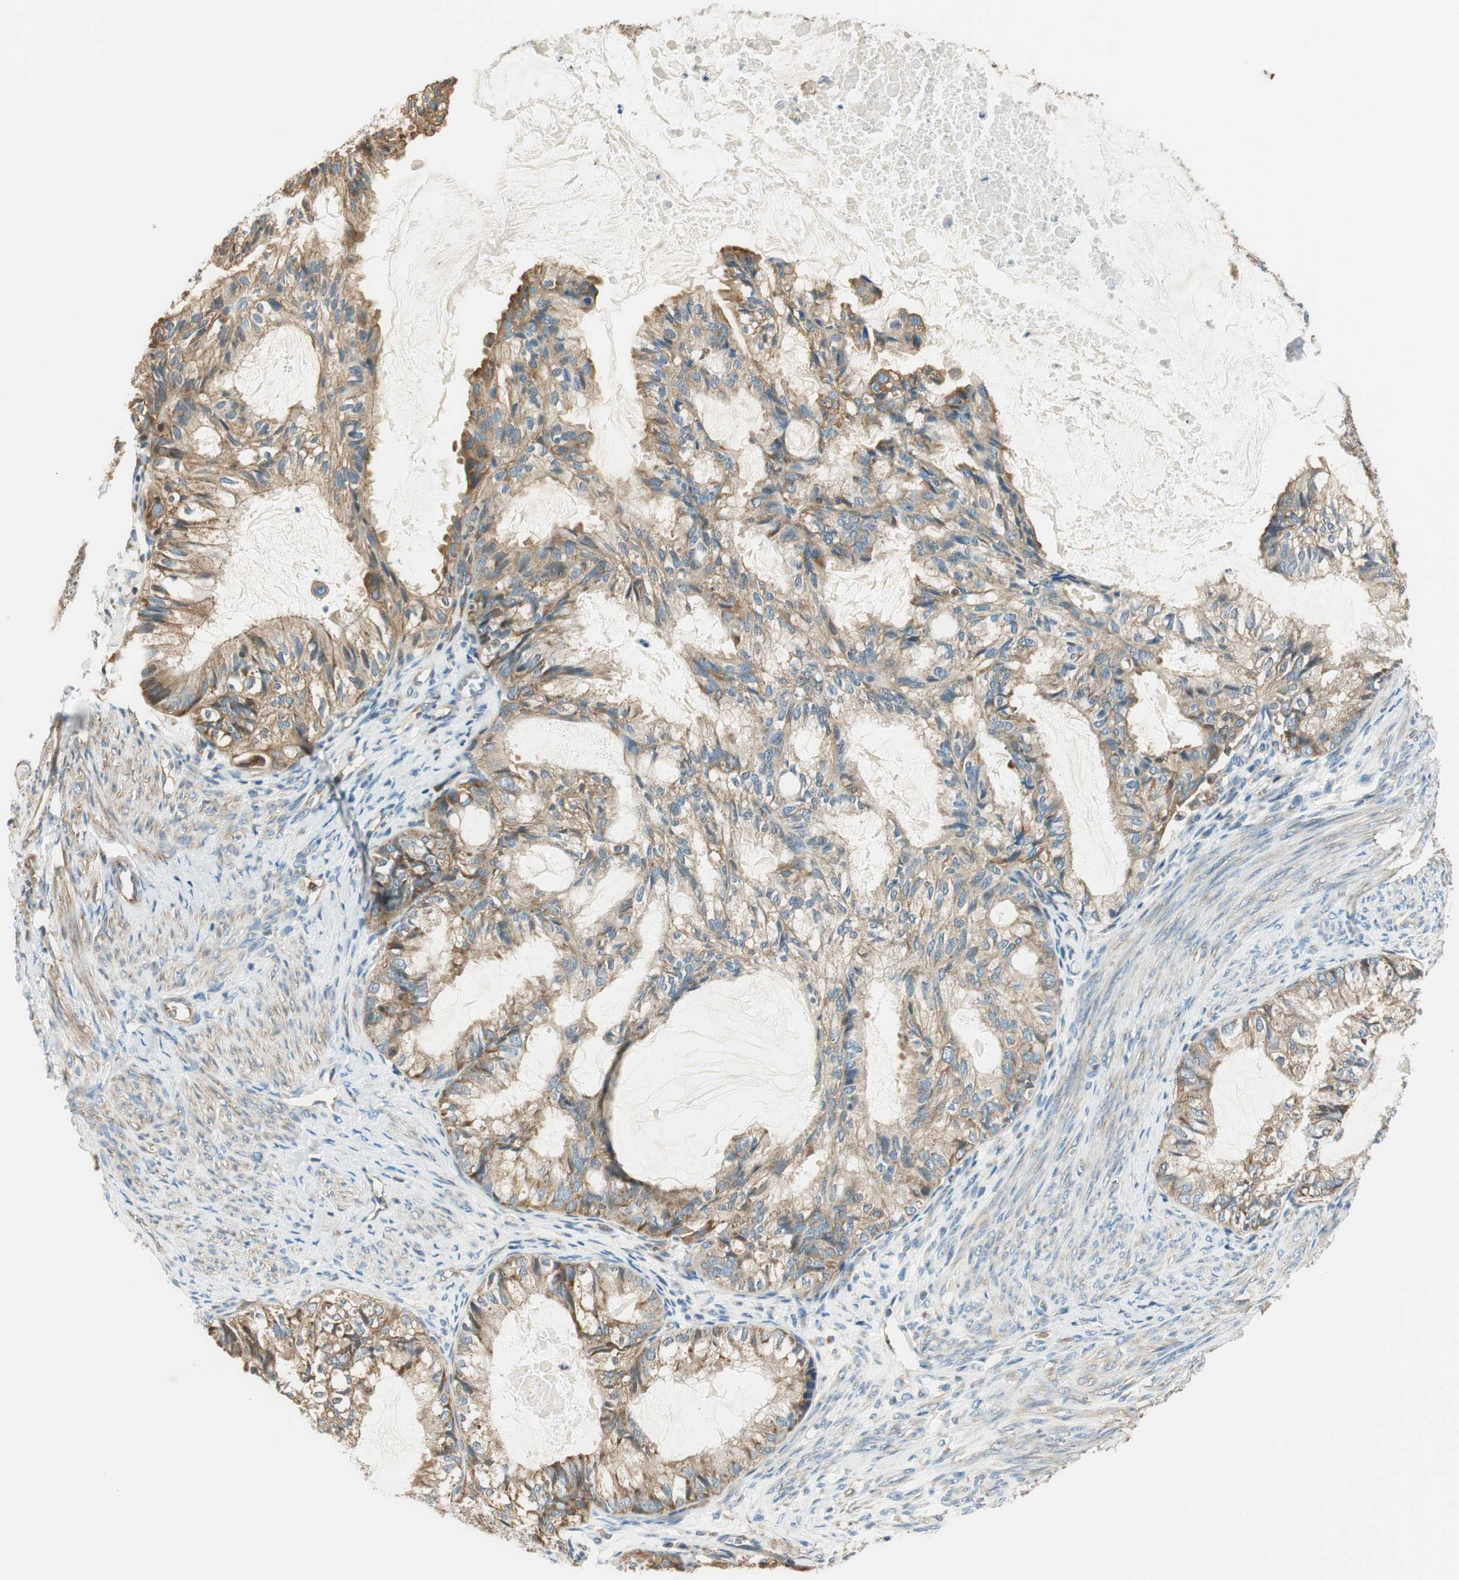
{"staining": {"intensity": "moderate", "quantity": ">75%", "location": "cytoplasmic/membranous"}, "tissue": "cervical cancer", "cell_type": "Tumor cells", "image_type": "cancer", "snomed": [{"axis": "morphology", "description": "Normal tissue, NOS"}, {"axis": "morphology", "description": "Adenocarcinoma, NOS"}, {"axis": "topography", "description": "Cervix"}, {"axis": "topography", "description": "Endometrium"}], "caption": "A medium amount of moderate cytoplasmic/membranous positivity is identified in about >75% of tumor cells in cervical adenocarcinoma tissue.", "gene": "PI4K2B", "patient": {"sex": "female", "age": 86}}